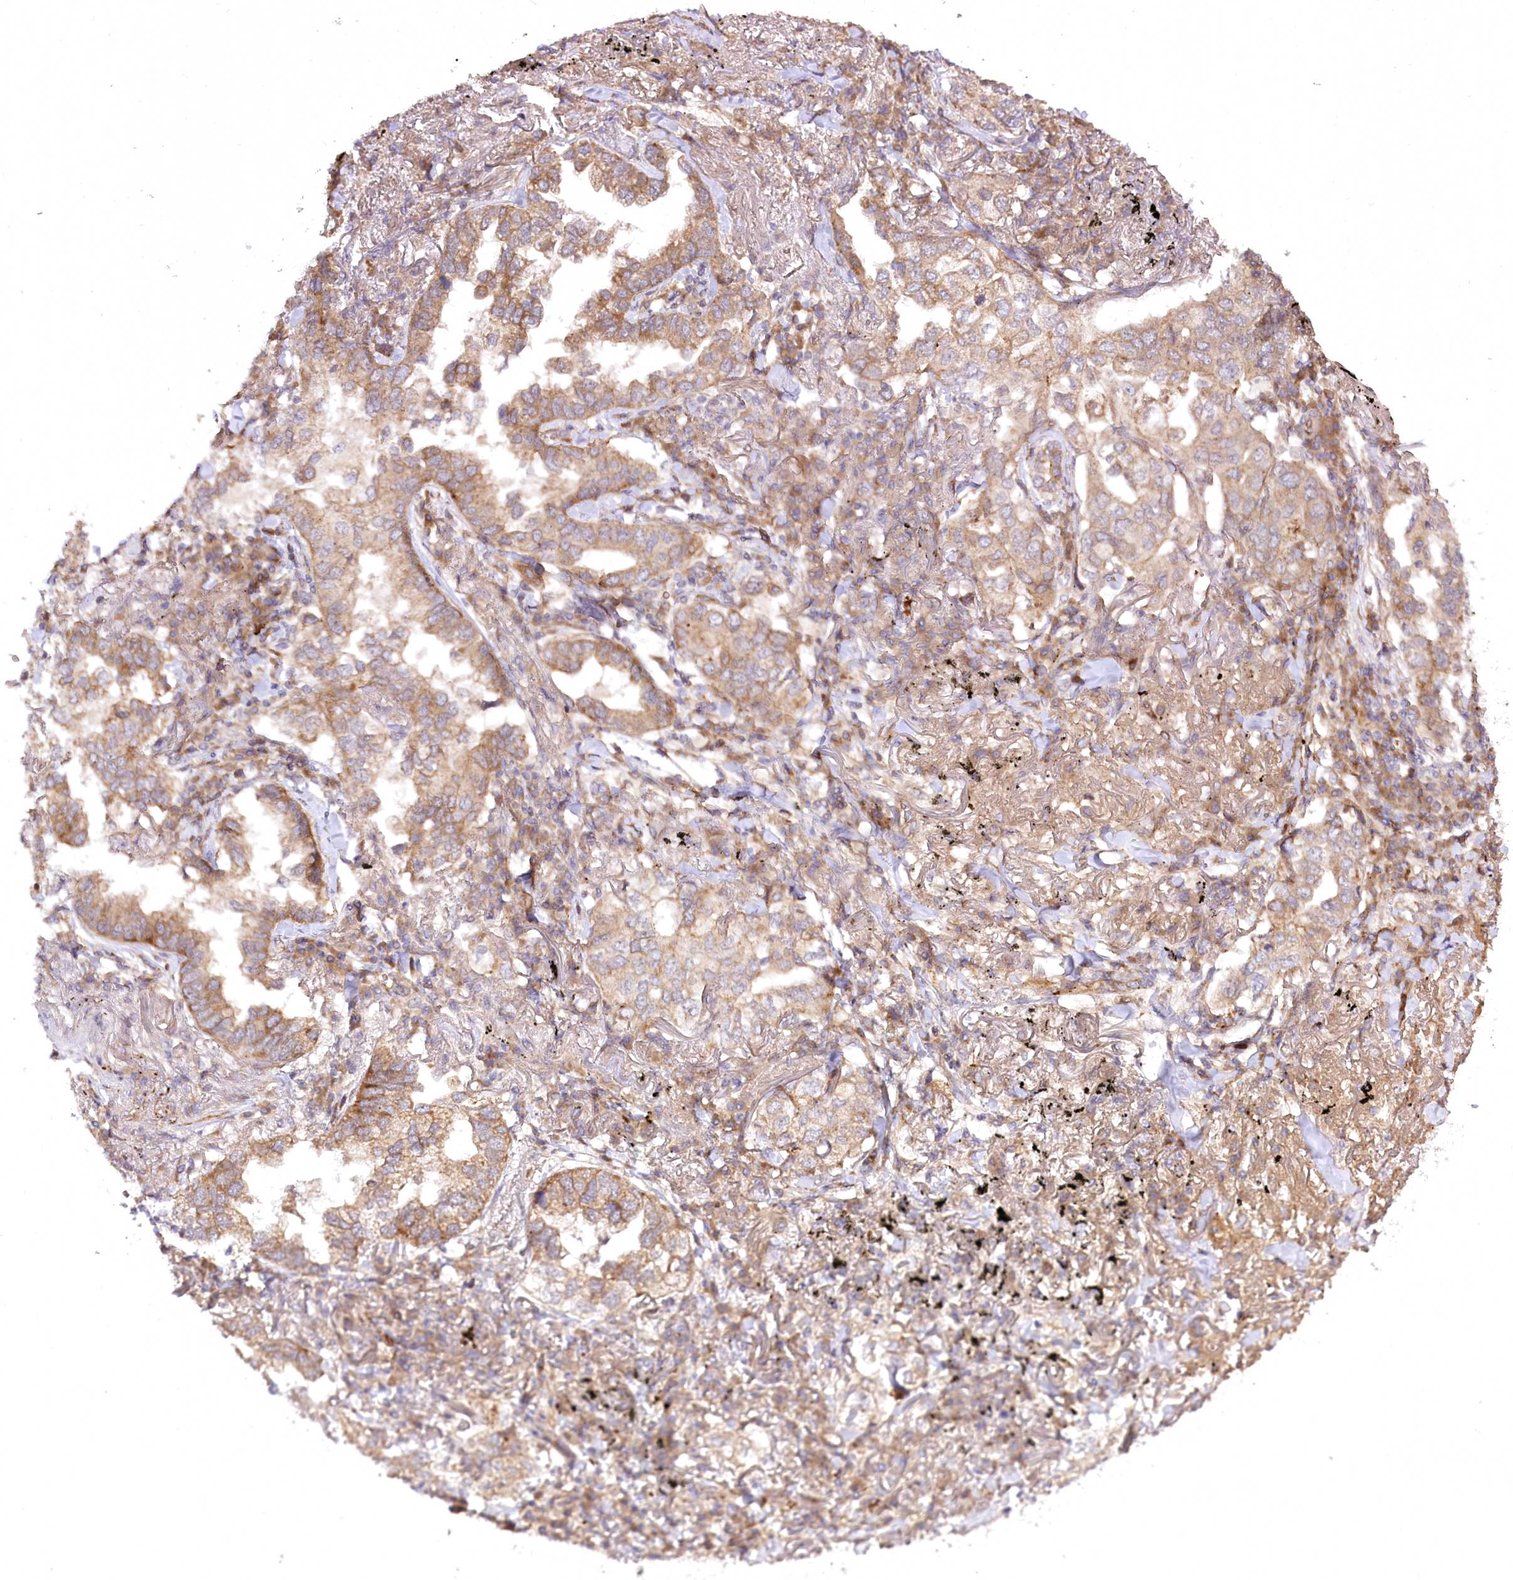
{"staining": {"intensity": "moderate", "quantity": ">75%", "location": "cytoplasmic/membranous"}, "tissue": "lung cancer", "cell_type": "Tumor cells", "image_type": "cancer", "snomed": [{"axis": "morphology", "description": "Adenocarcinoma, NOS"}, {"axis": "topography", "description": "Lung"}], "caption": "Immunohistochemical staining of human lung cancer (adenocarcinoma) demonstrates medium levels of moderate cytoplasmic/membranous protein staining in about >75% of tumor cells.", "gene": "PSTK", "patient": {"sex": "male", "age": 65}}